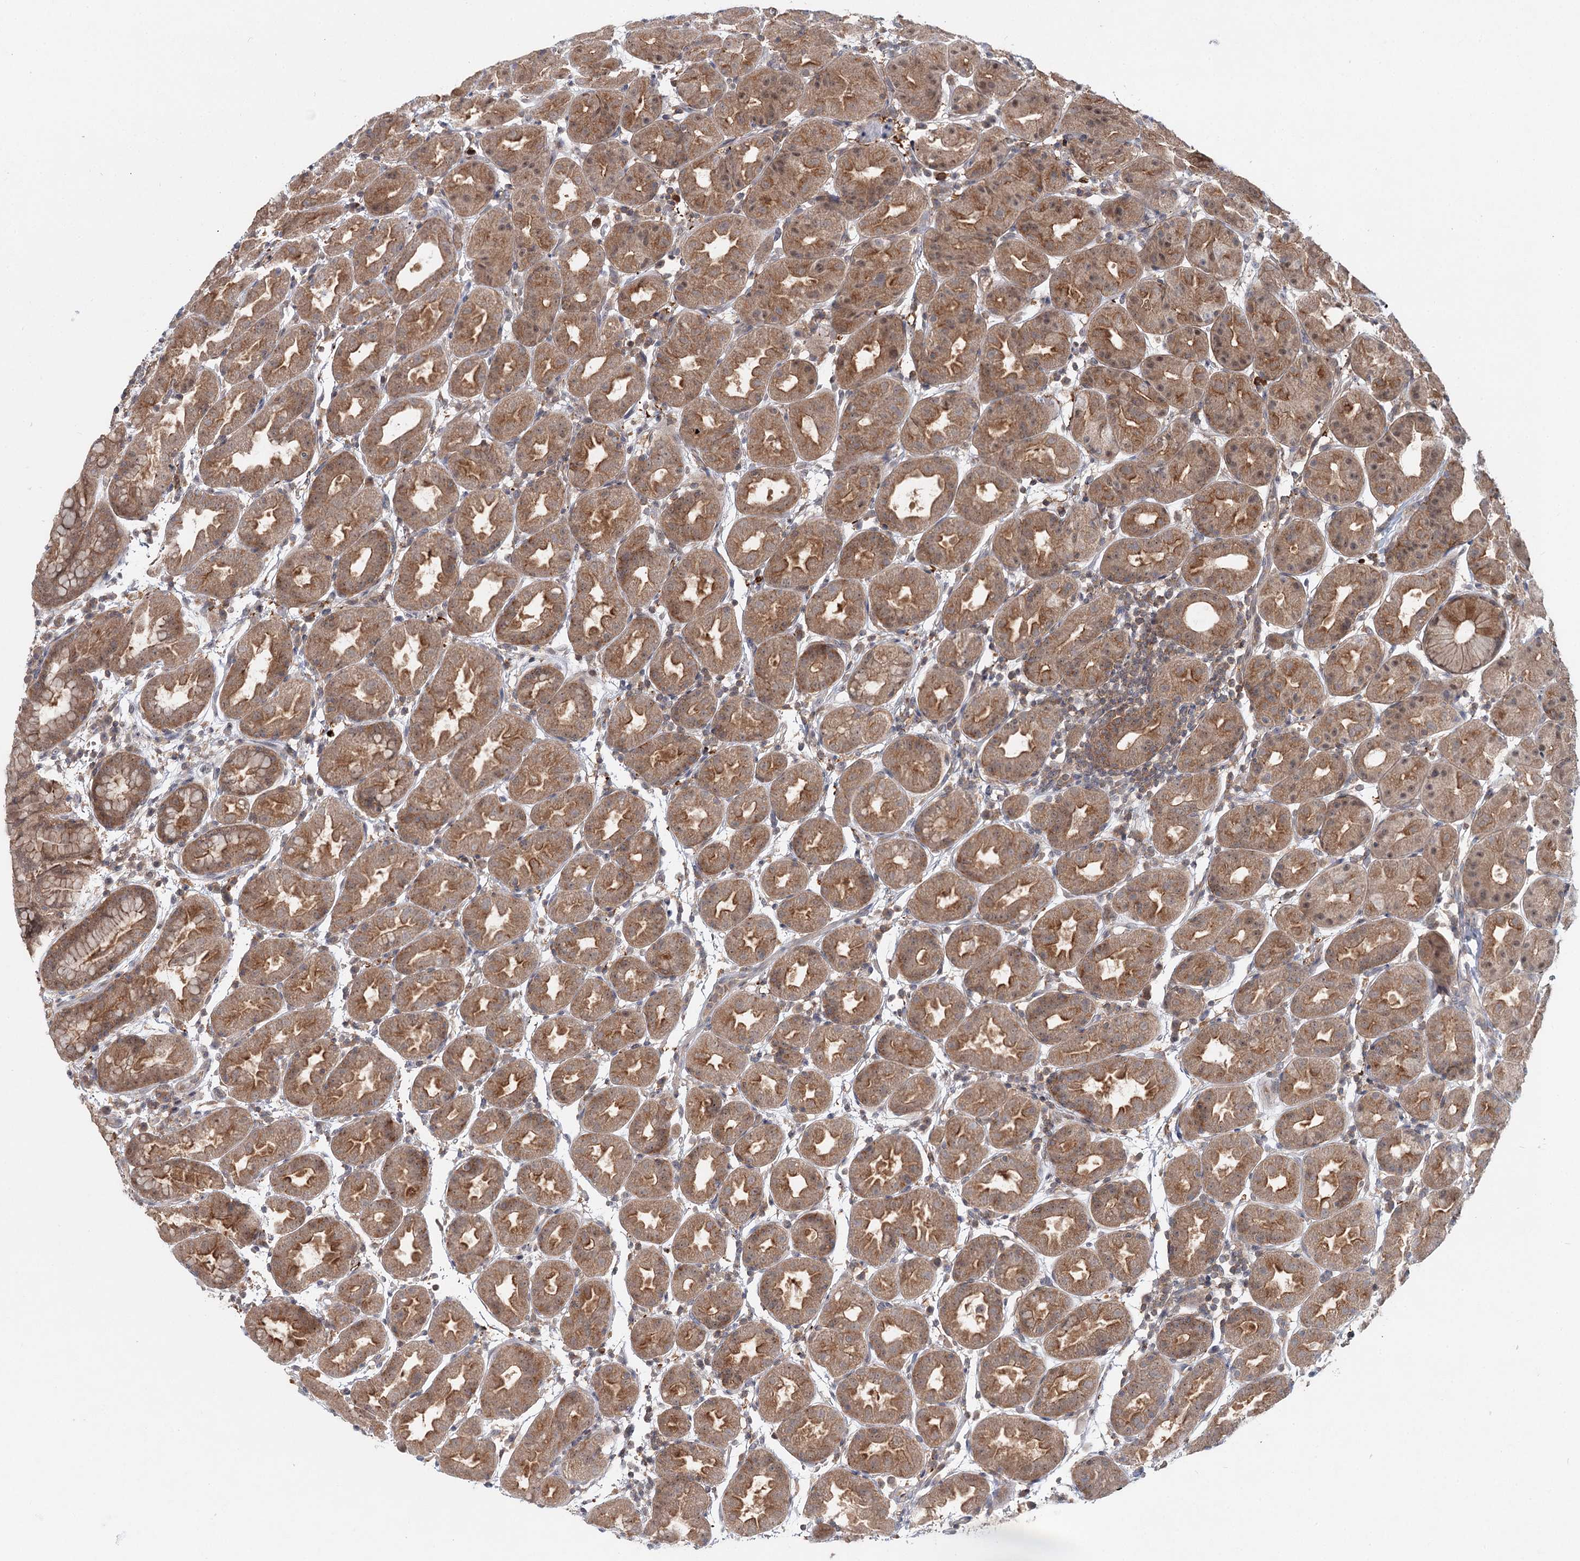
{"staining": {"intensity": "moderate", "quantity": ">75%", "location": "cytoplasmic/membranous,nuclear"}, "tissue": "stomach", "cell_type": "Glandular cells", "image_type": "normal", "snomed": [{"axis": "morphology", "description": "Normal tissue, NOS"}, {"axis": "topography", "description": "Stomach"}], "caption": "Glandular cells show medium levels of moderate cytoplasmic/membranous,nuclear positivity in about >75% of cells in normal stomach. The staining was performed using DAB to visualize the protein expression in brown, while the nuclei were stained in blue with hematoxylin (Magnification: 20x).", "gene": "WDR44", "patient": {"sex": "female", "age": 79}}